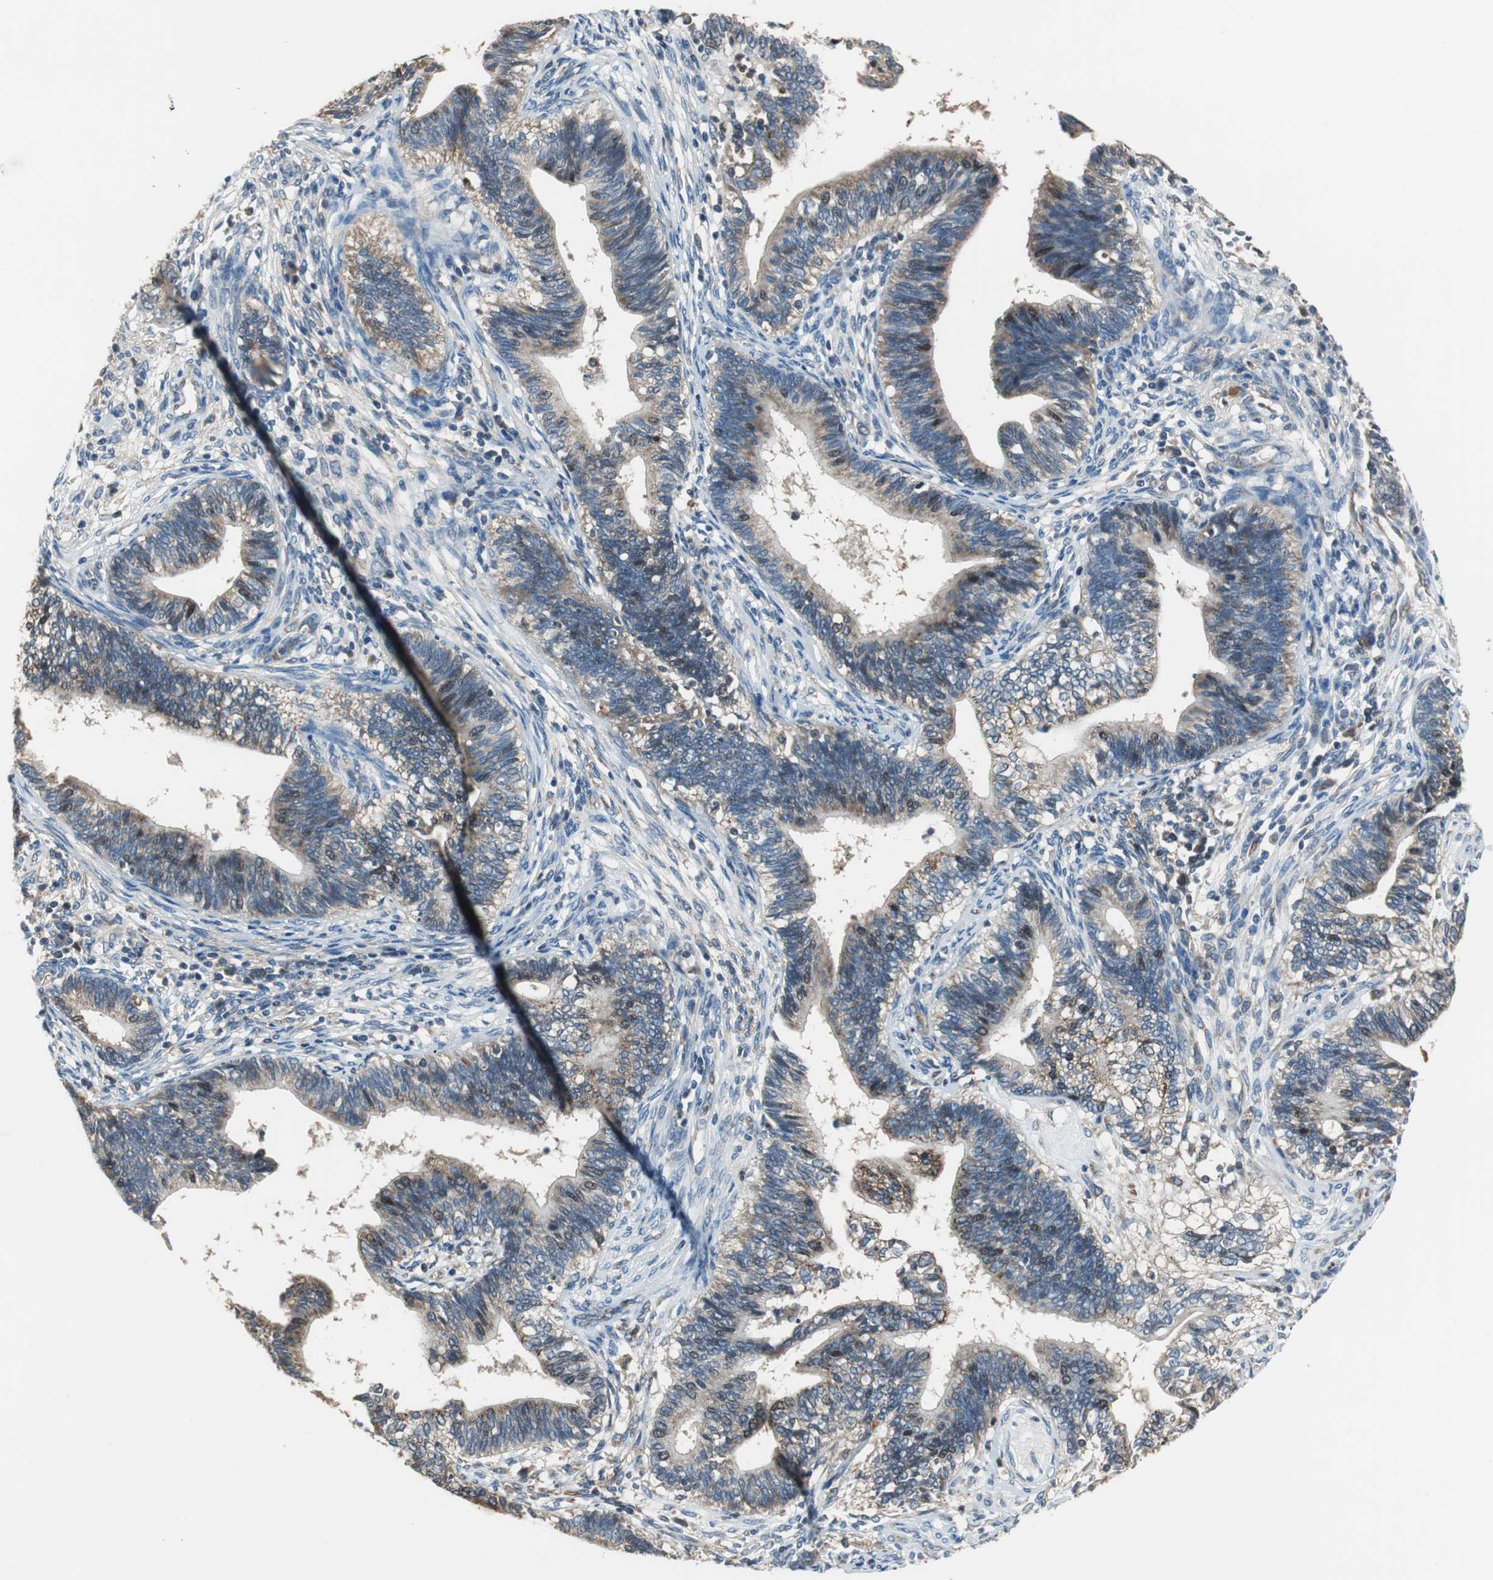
{"staining": {"intensity": "moderate", "quantity": "25%-75%", "location": "cytoplasmic/membranous,nuclear"}, "tissue": "cervical cancer", "cell_type": "Tumor cells", "image_type": "cancer", "snomed": [{"axis": "morphology", "description": "Adenocarcinoma, NOS"}, {"axis": "topography", "description": "Cervix"}], "caption": "Human adenocarcinoma (cervical) stained with a protein marker reveals moderate staining in tumor cells.", "gene": "PI4KB", "patient": {"sex": "female", "age": 44}}